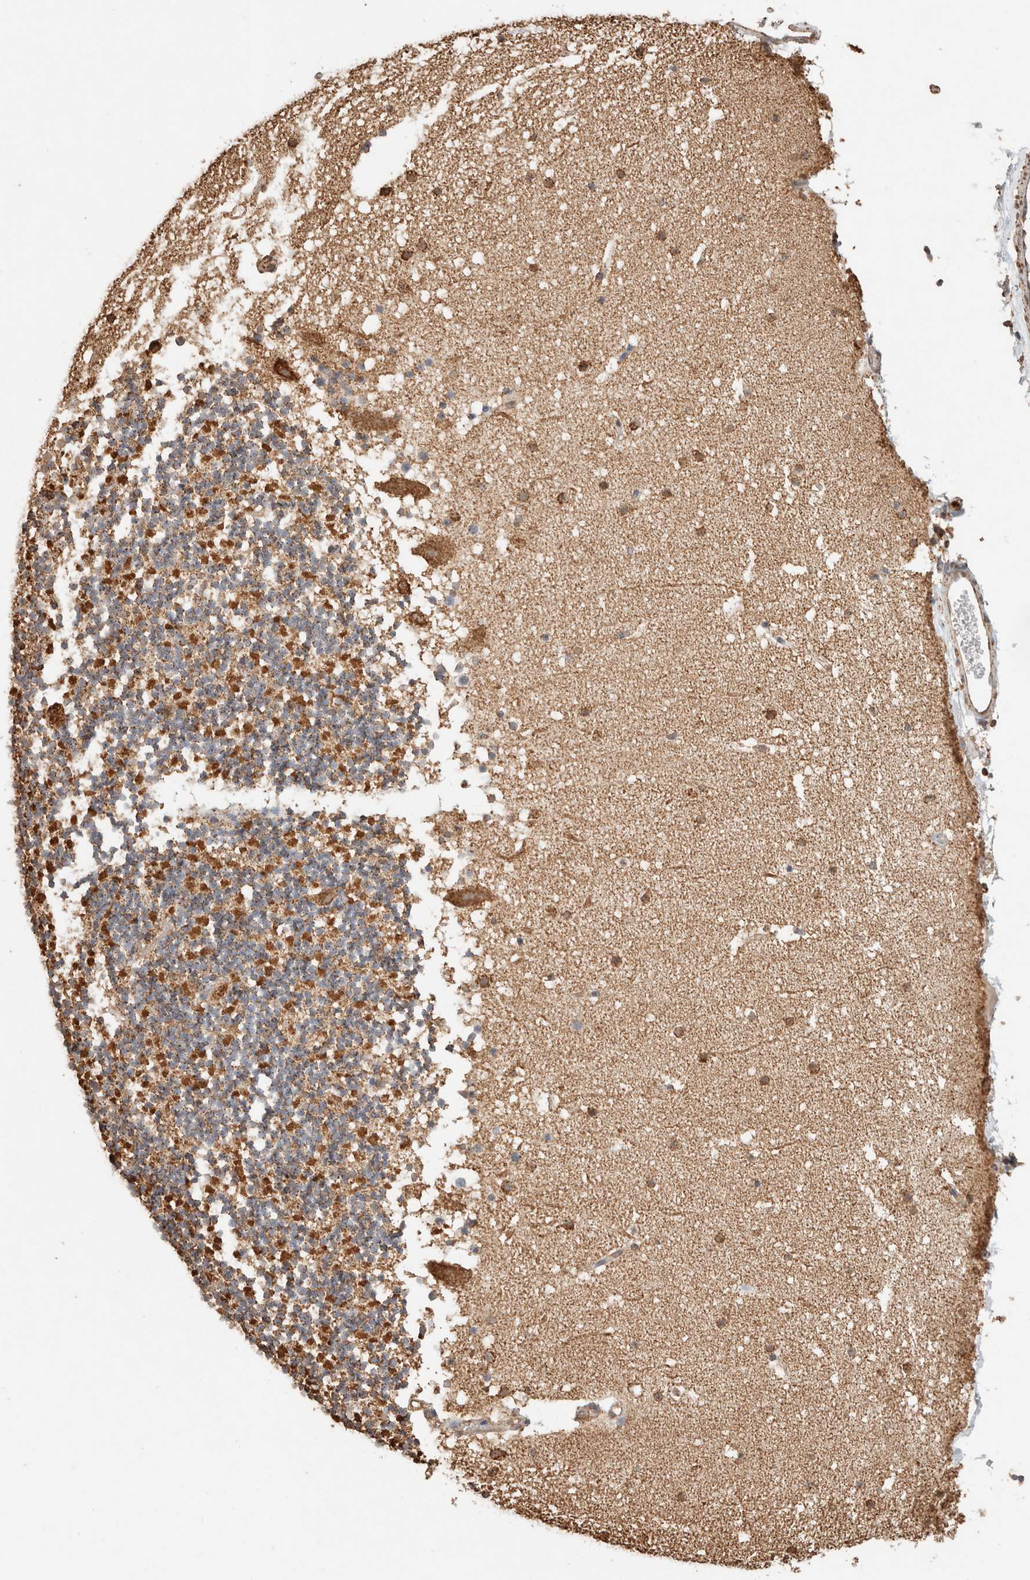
{"staining": {"intensity": "strong", "quantity": "25%-75%", "location": "cytoplasmic/membranous"}, "tissue": "cerebellum", "cell_type": "Cells in granular layer", "image_type": "normal", "snomed": [{"axis": "morphology", "description": "Normal tissue, NOS"}, {"axis": "topography", "description": "Cerebellum"}], "caption": "Protein expression by immunohistochemistry reveals strong cytoplasmic/membranous staining in approximately 25%-75% of cells in granular layer in normal cerebellum.", "gene": "SDC2", "patient": {"sex": "male", "age": 57}}